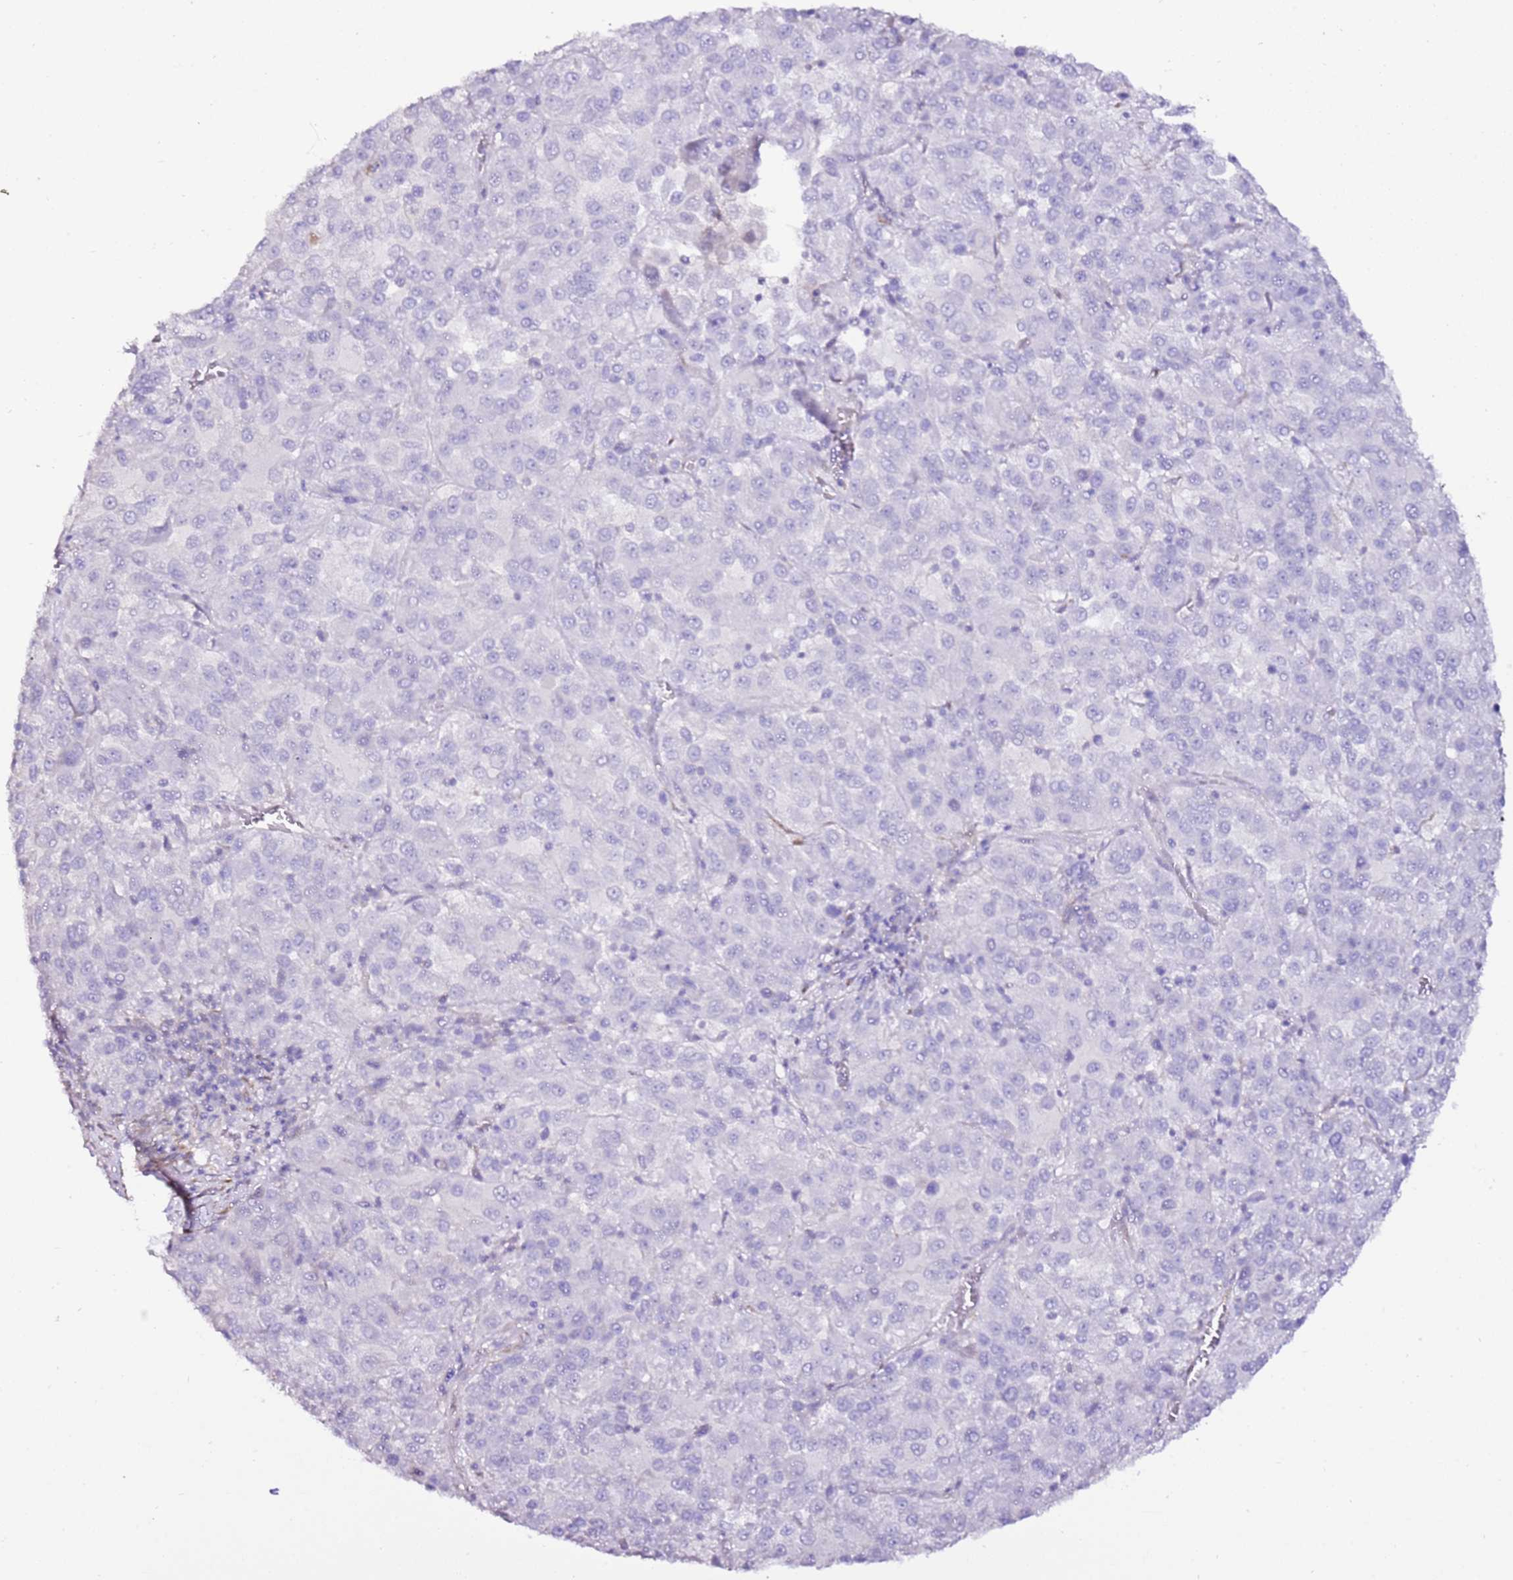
{"staining": {"intensity": "negative", "quantity": "none", "location": "none"}, "tissue": "melanoma", "cell_type": "Tumor cells", "image_type": "cancer", "snomed": [{"axis": "morphology", "description": "Malignant melanoma, Metastatic site"}, {"axis": "topography", "description": "Lung"}], "caption": "A micrograph of malignant melanoma (metastatic site) stained for a protein exhibits no brown staining in tumor cells.", "gene": "ART5", "patient": {"sex": "male", "age": 64}}